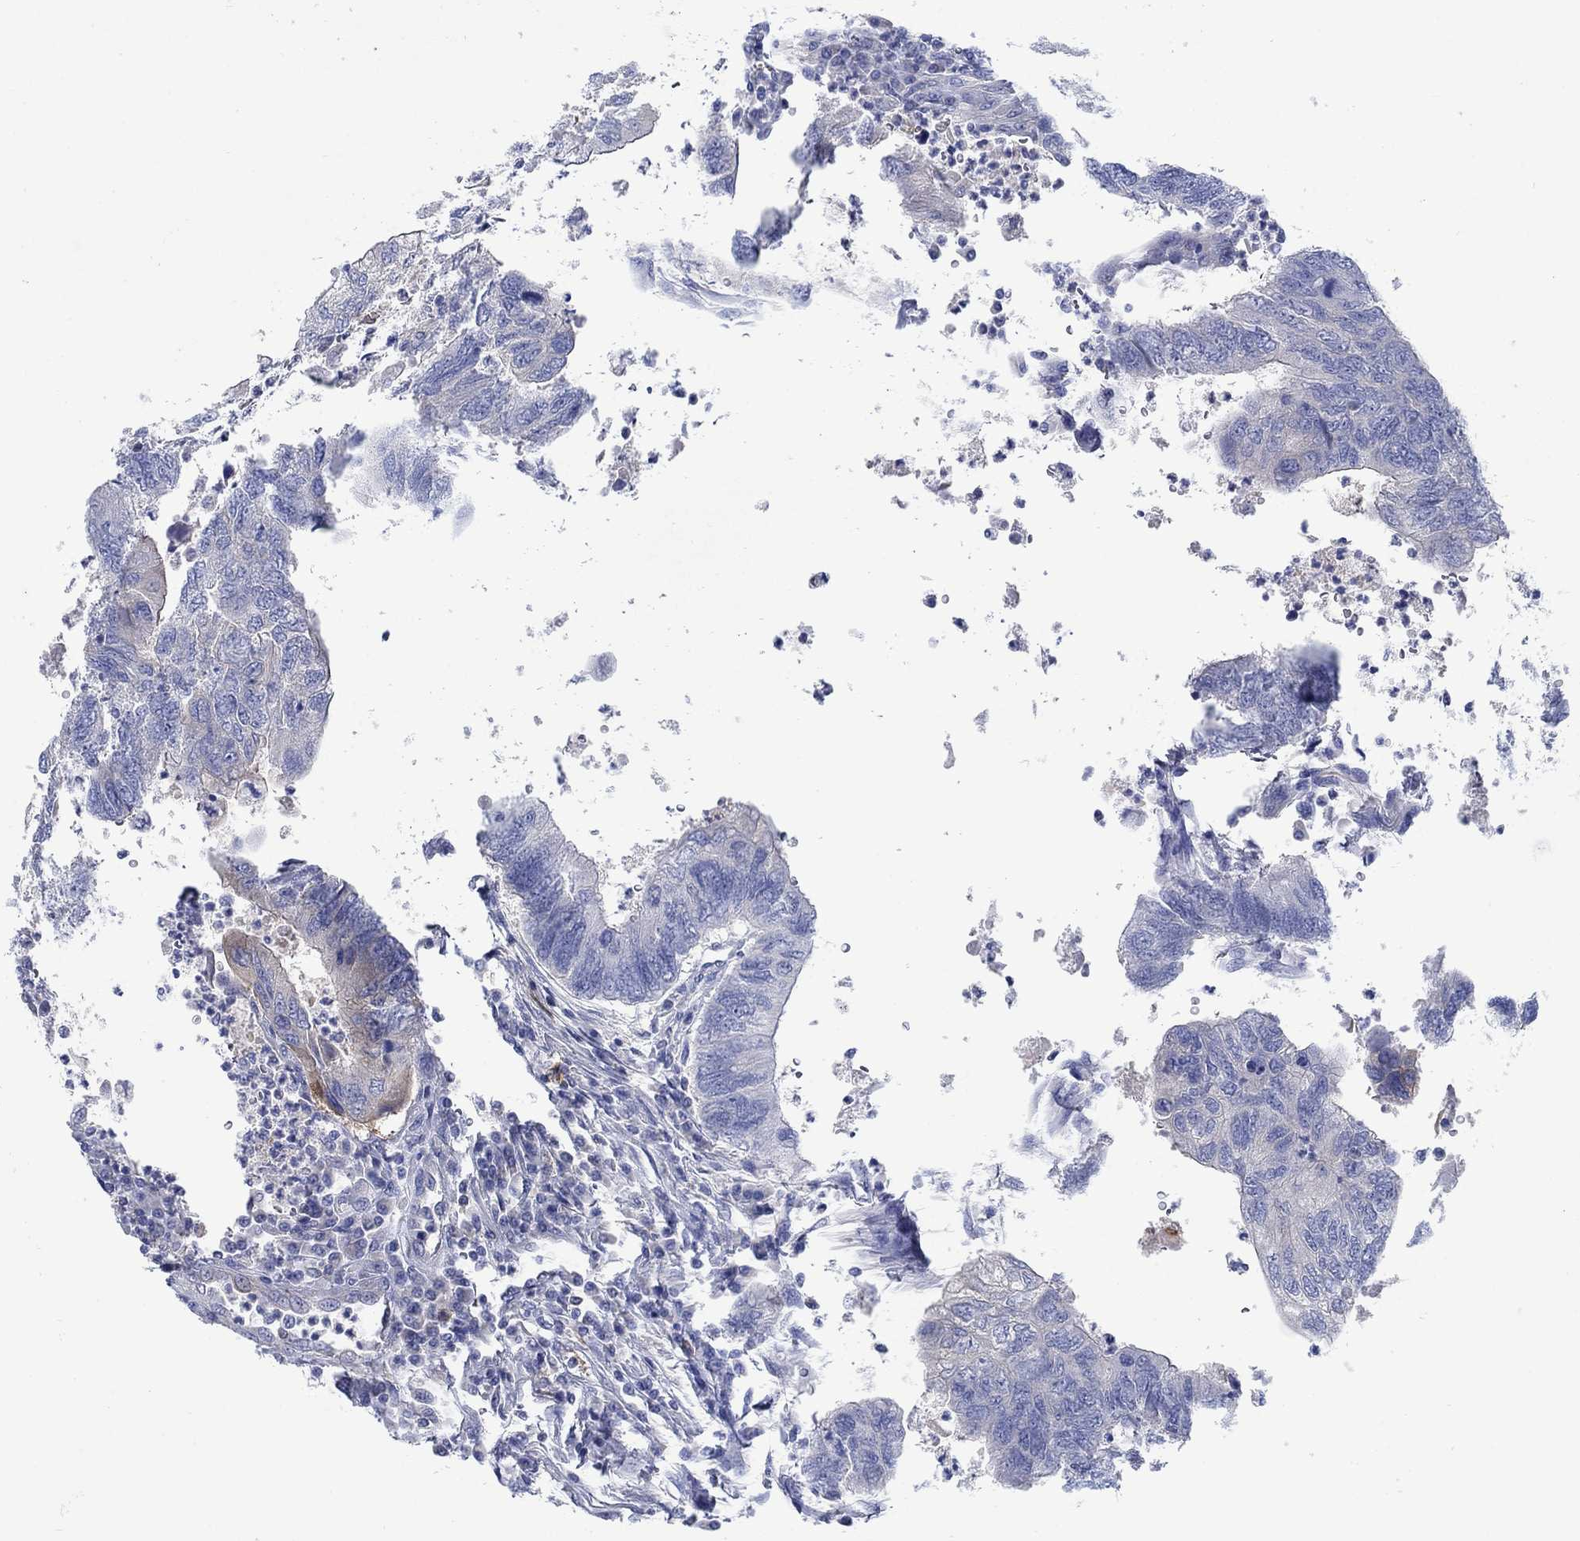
{"staining": {"intensity": "weak", "quantity": "<25%", "location": "cytoplasmic/membranous"}, "tissue": "colorectal cancer", "cell_type": "Tumor cells", "image_type": "cancer", "snomed": [{"axis": "morphology", "description": "Adenocarcinoma, NOS"}, {"axis": "topography", "description": "Colon"}], "caption": "An immunohistochemistry photomicrograph of colorectal cancer is shown. There is no staining in tumor cells of colorectal cancer.", "gene": "TRIM16", "patient": {"sex": "female", "age": 67}}